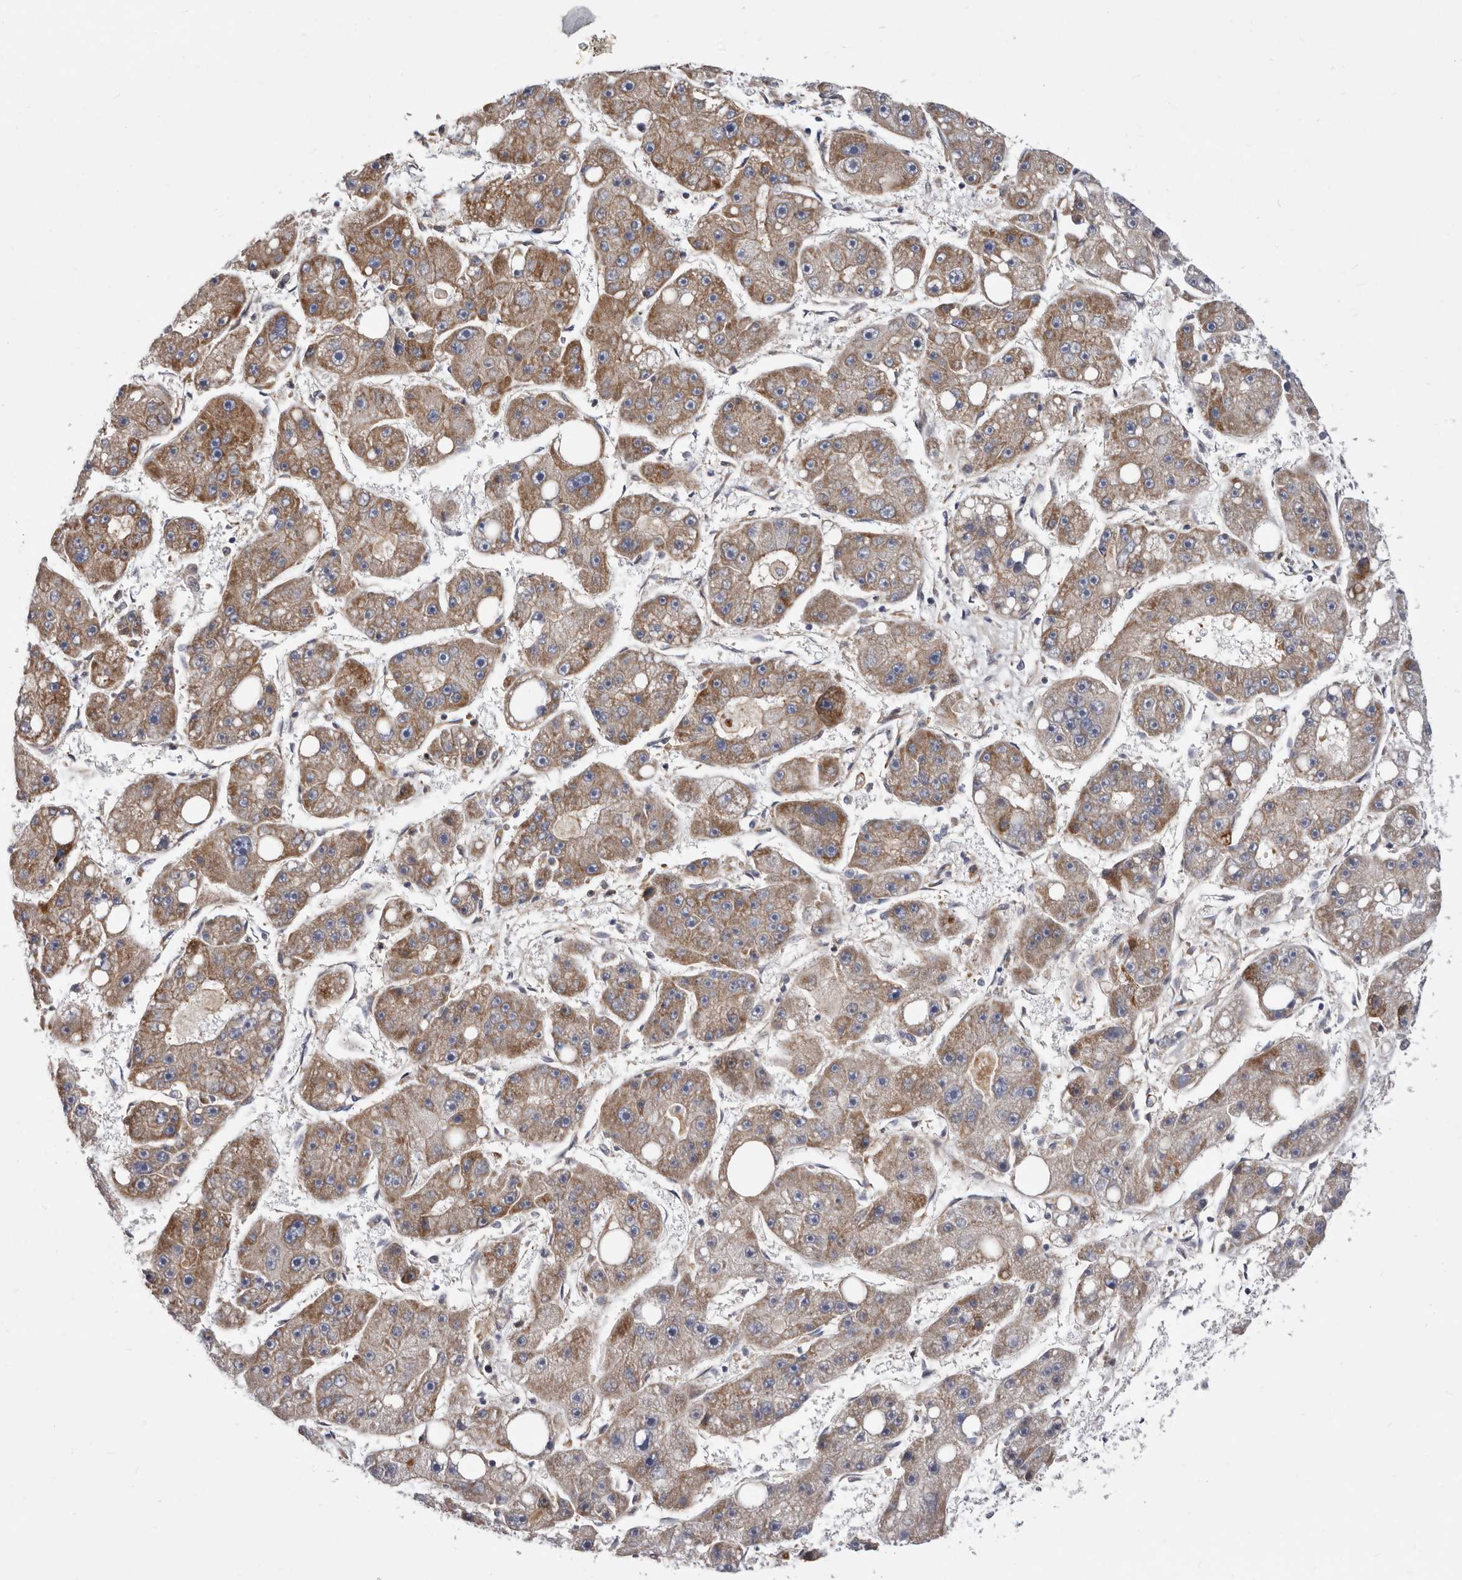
{"staining": {"intensity": "moderate", "quantity": ">75%", "location": "cytoplasmic/membranous"}, "tissue": "liver cancer", "cell_type": "Tumor cells", "image_type": "cancer", "snomed": [{"axis": "morphology", "description": "Carcinoma, Hepatocellular, NOS"}, {"axis": "topography", "description": "Liver"}], "caption": "IHC image of human liver cancer (hepatocellular carcinoma) stained for a protein (brown), which exhibits medium levels of moderate cytoplasmic/membranous staining in approximately >75% of tumor cells.", "gene": "NUBPL", "patient": {"sex": "female", "age": 61}}